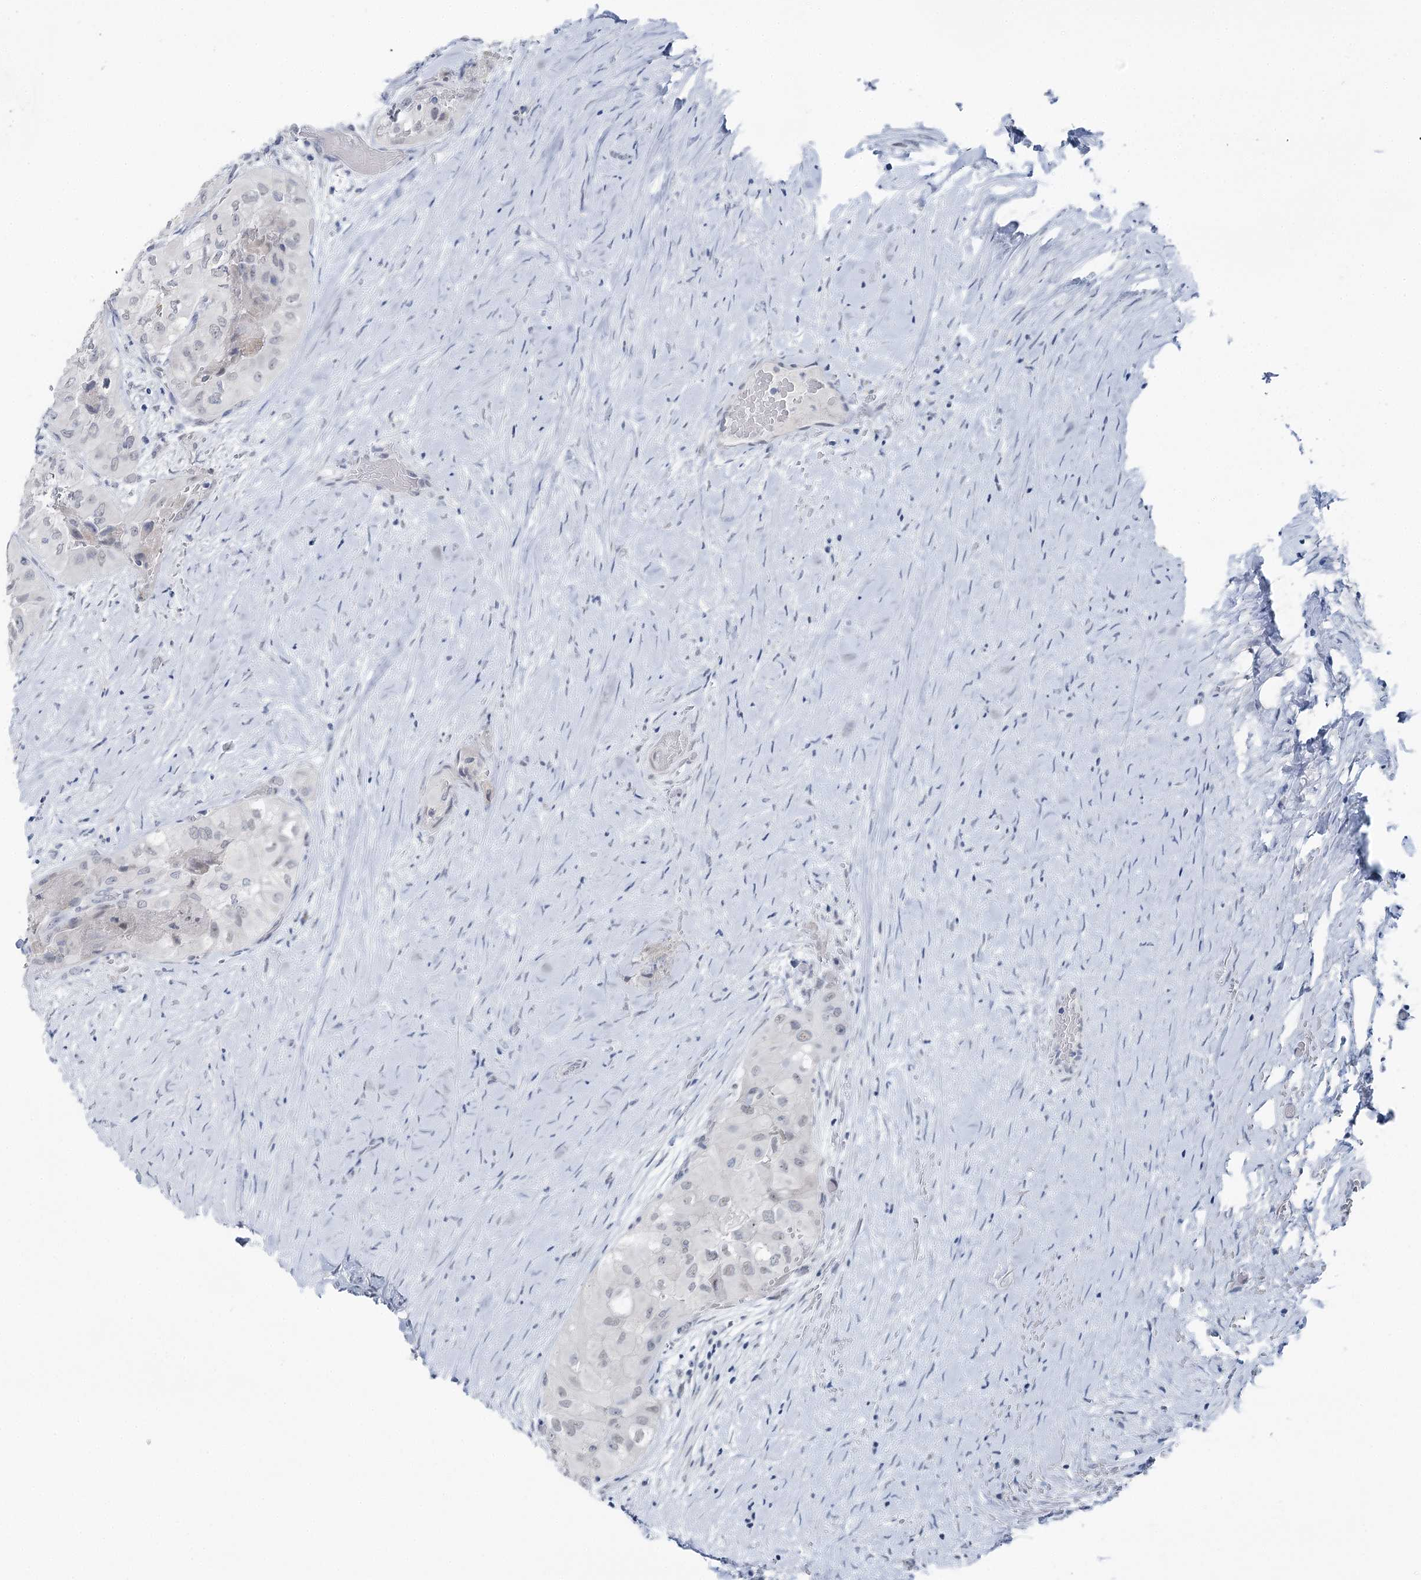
{"staining": {"intensity": "negative", "quantity": "none", "location": "none"}, "tissue": "thyroid cancer", "cell_type": "Tumor cells", "image_type": "cancer", "snomed": [{"axis": "morphology", "description": "Papillary adenocarcinoma, NOS"}, {"axis": "topography", "description": "Thyroid gland"}], "caption": "This is an immunohistochemistry (IHC) image of thyroid cancer. There is no positivity in tumor cells.", "gene": "STEEP1", "patient": {"sex": "female", "age": 59}}